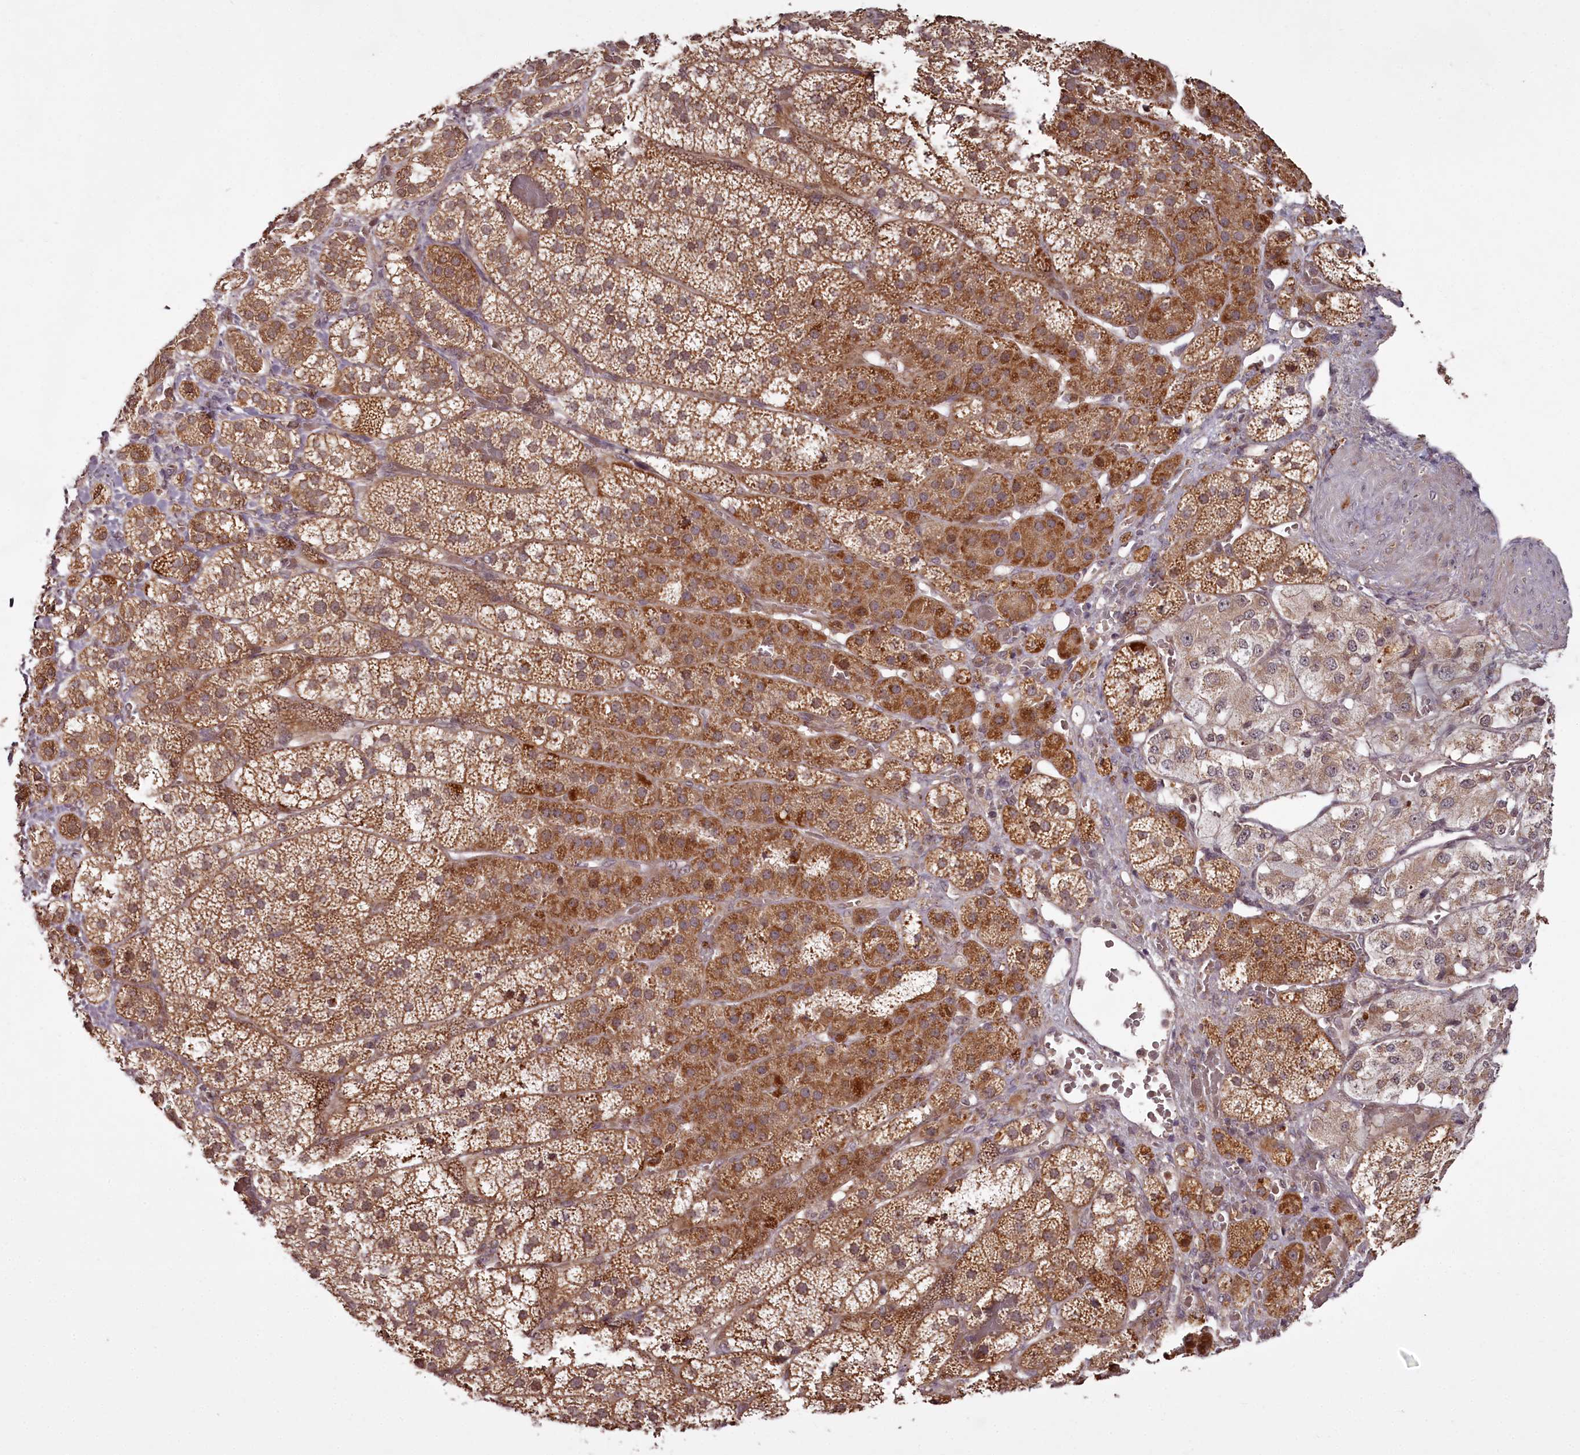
{"staining": {"intensity": "moderate", "quantity": ">75%", "location": "cytoplasmic/membranous"}, "tissue": "adrenal gland", "cell_type": "Glandular cells", "image_type": "normal", "snomed": [{"axis": "morphology", "description": "Normal tissue, NOS"}, {"axis": "topography", "description": "Adrenal gland"}], "caption": "This micrograph exhibits IHC staining of benign adrenal gland, with medium moderate cytoplasmic/membranous positivity in approximately >75% of glandular cells.", "gene": "PCBP2", "patient": {"sex": "female", "age": 44}}